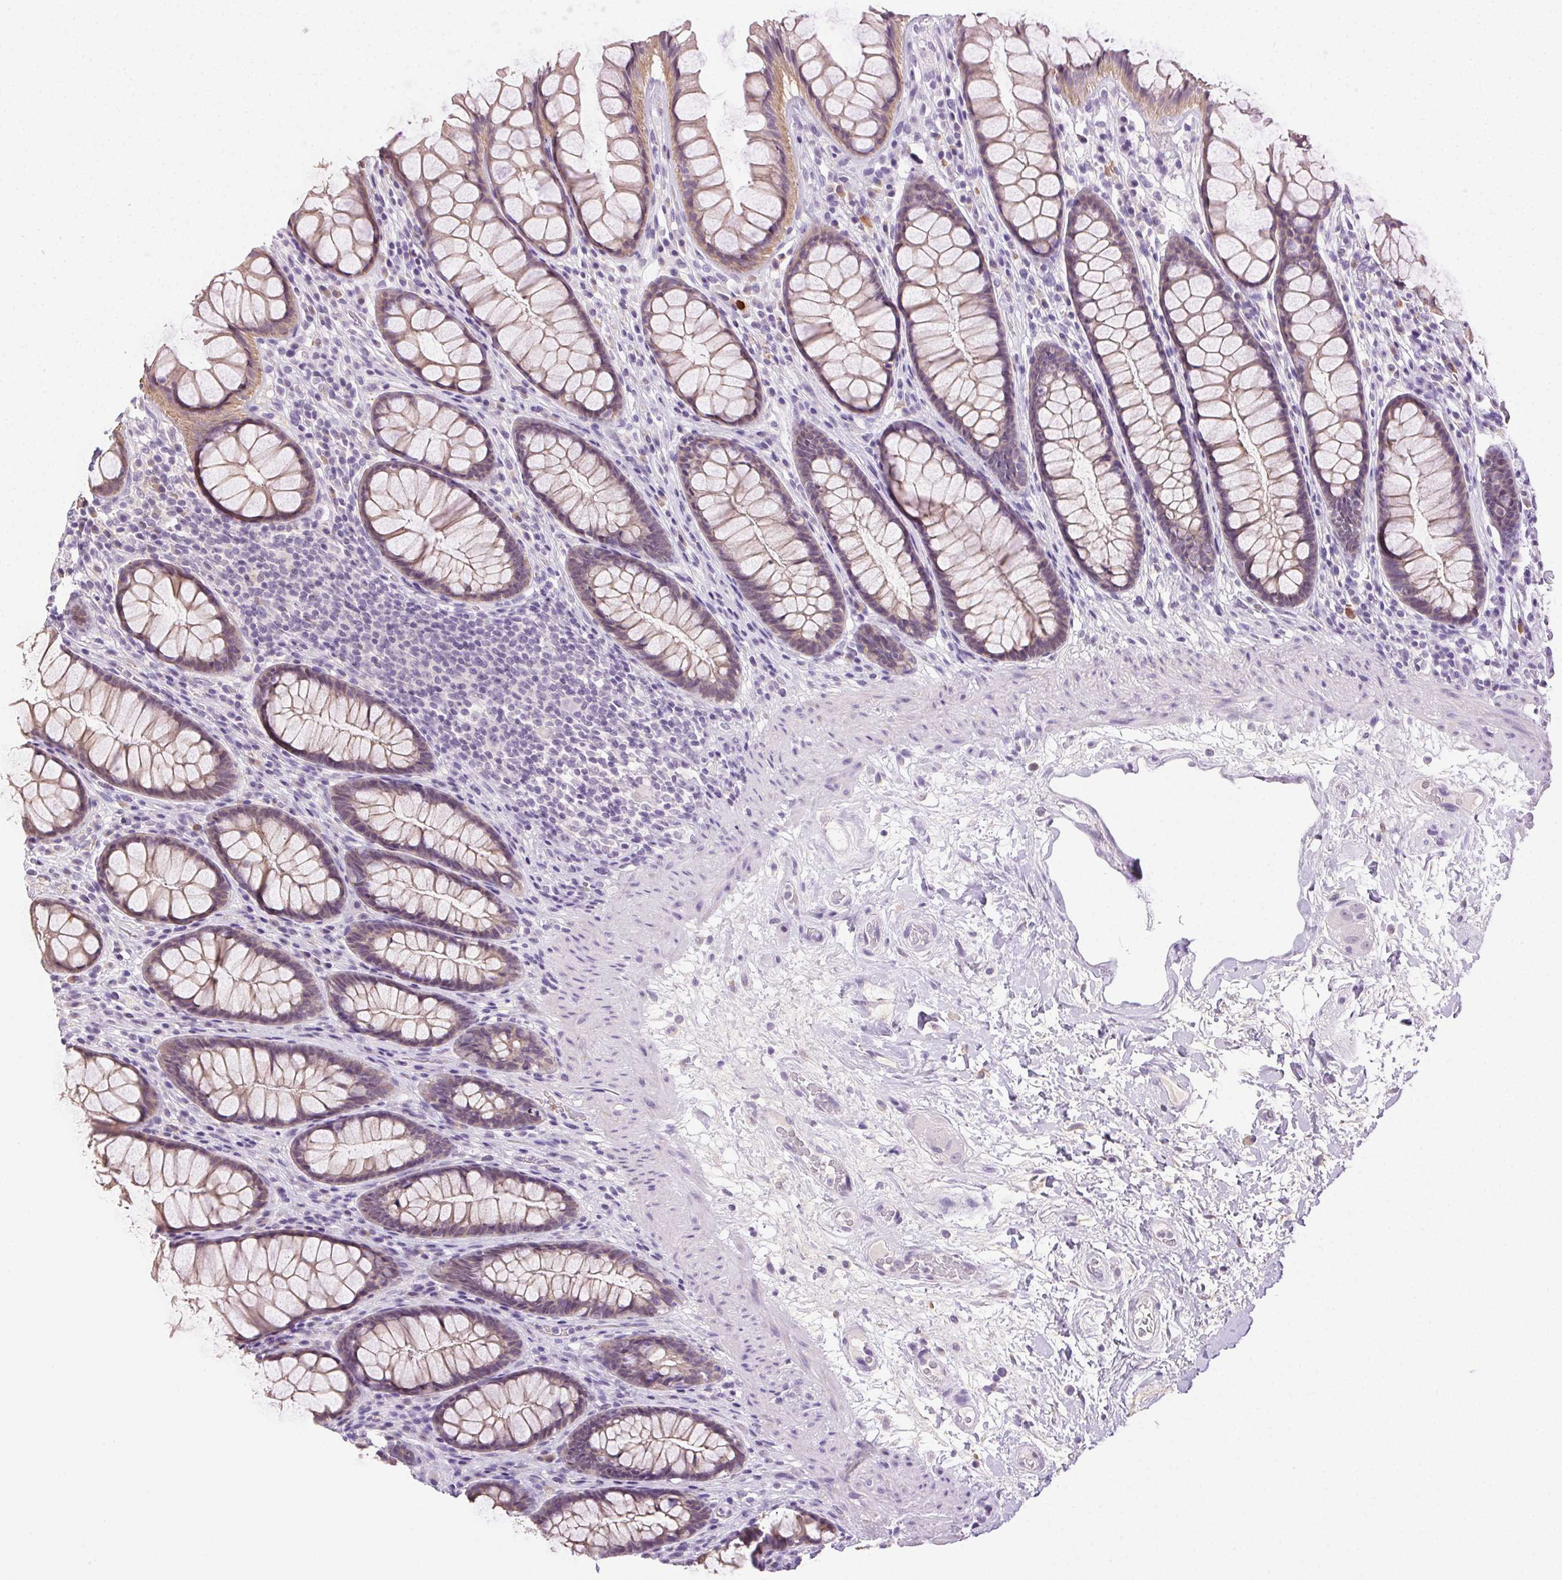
{"staining": {"intensity": "weak", "quantity": "25%-75%", "location": "cytoplasmic/membranous"}, "tissue": "rectum", "cell_type": "Glandular cells", "image_type": "normal", "snomed": [{"axis": "morphology", "description": "Normal tissue, NOS"}, {"axis": "topography", "description": "Rectum"}], "caption": "Immunohistochemistry photomicrograph of normal rectum: rectum stained using immunohistochemistry reveals low levels of weak protein expression localized specifically in the cytoplasmic/membranous of glandular cells, appearing as a cytoplasmic/membranous brown color.", "gene": "CLDN10", "patient": {"sex": "male", "age": 72}}